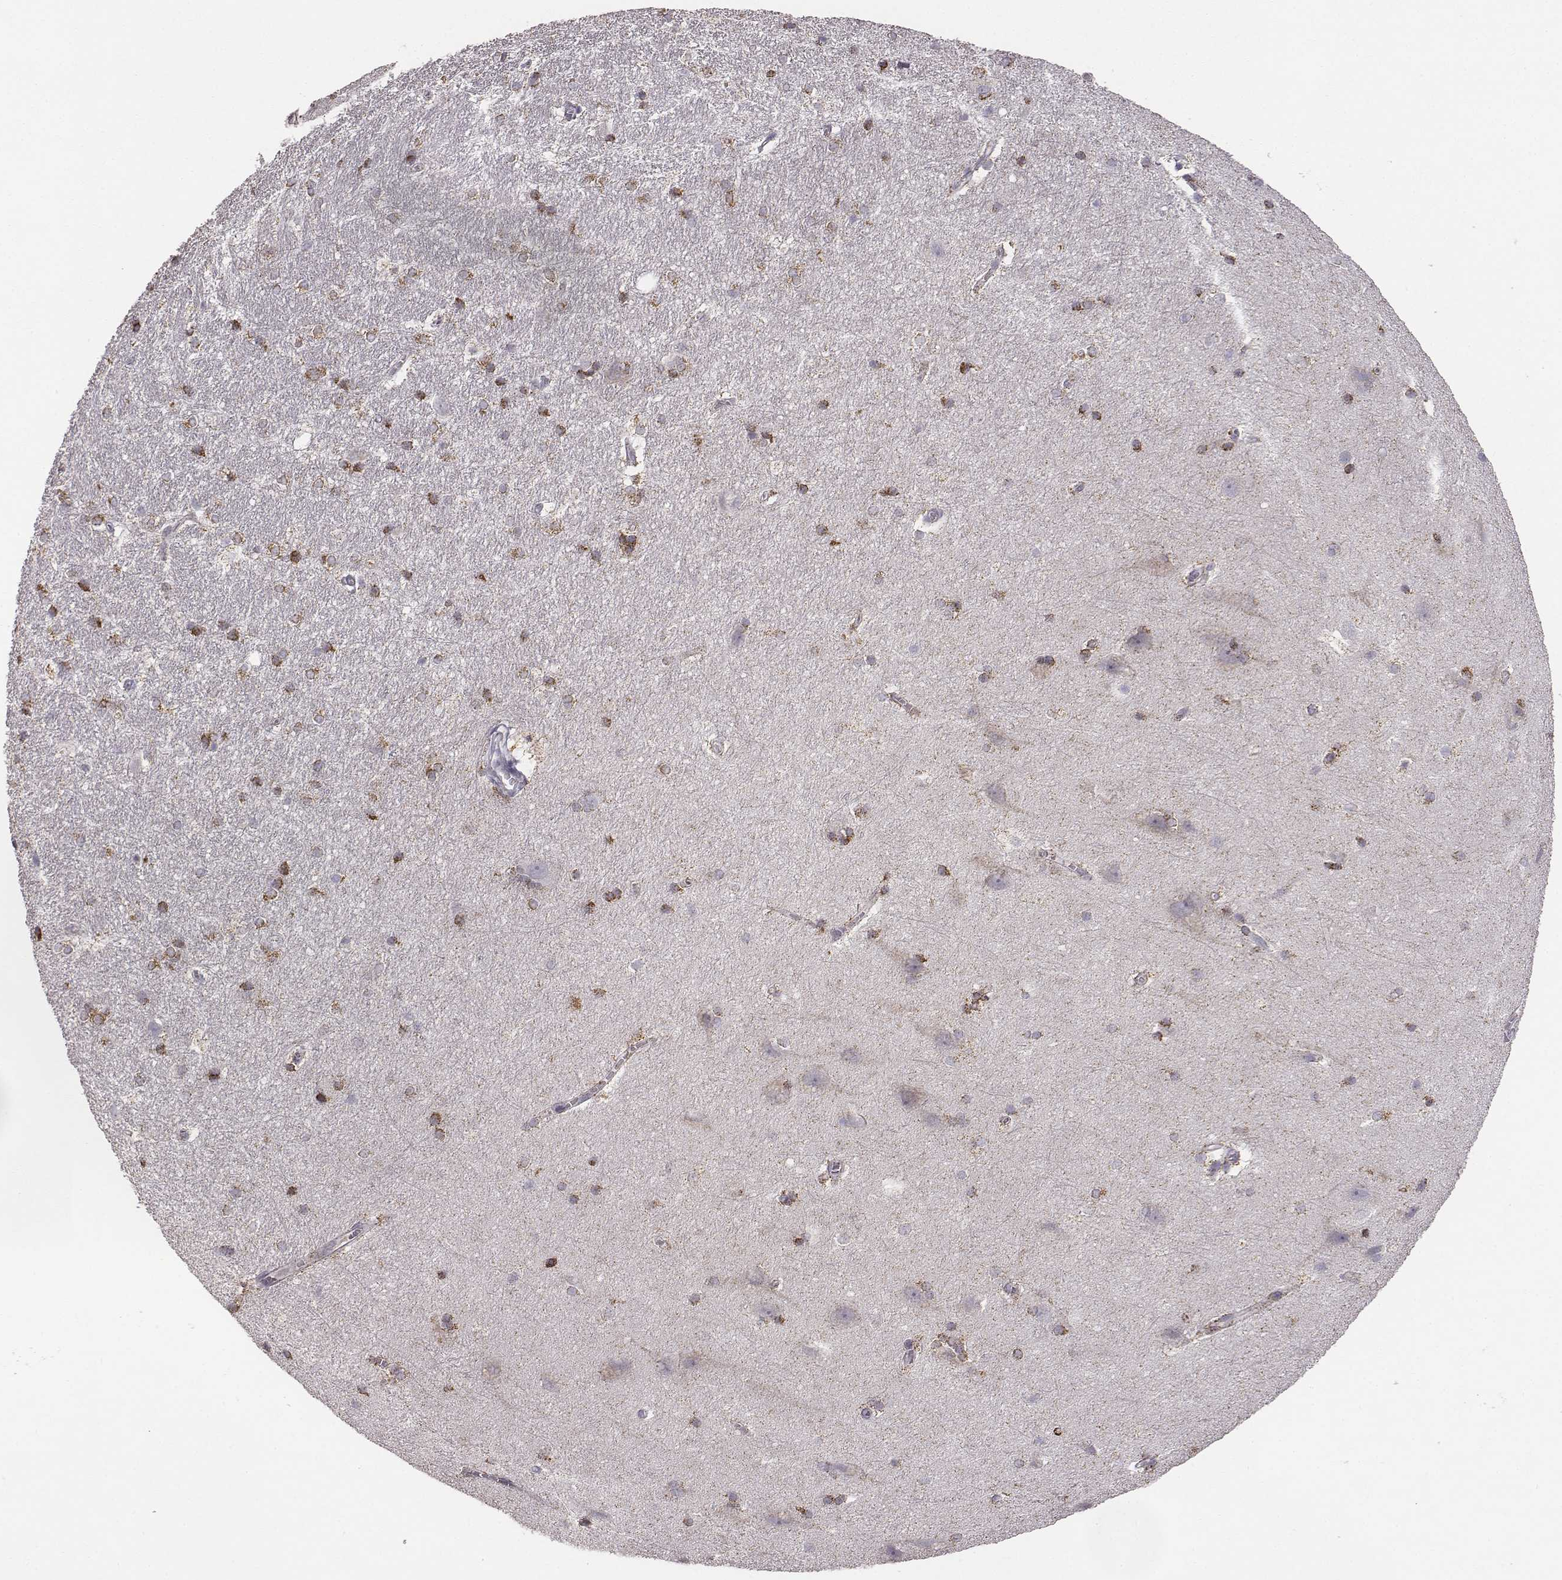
{"staining": {"intensity": "moderate", "quantity": "25%-75%", "location": "cytoplasmic/membranous"}, "tissue": "hippocampus", "cell_type": "Glial cells", "image_type": "normal", "snomed": [{"axis": "morphology", "description": "Normal tissue, NOS"}, {"axis": "topography", "description": "Cerebral cortex"}, {"axis": "topography", "description": "Hippocampus"}], "caption": "DAB immunohistochemical staining of benign human hippocampus exhibits moderate cytoplasmic/membranous protein expression in about 25%-75% of glial cells.", "gene": "ABCD3", "patient": {"sex": "female", "age": 19}}